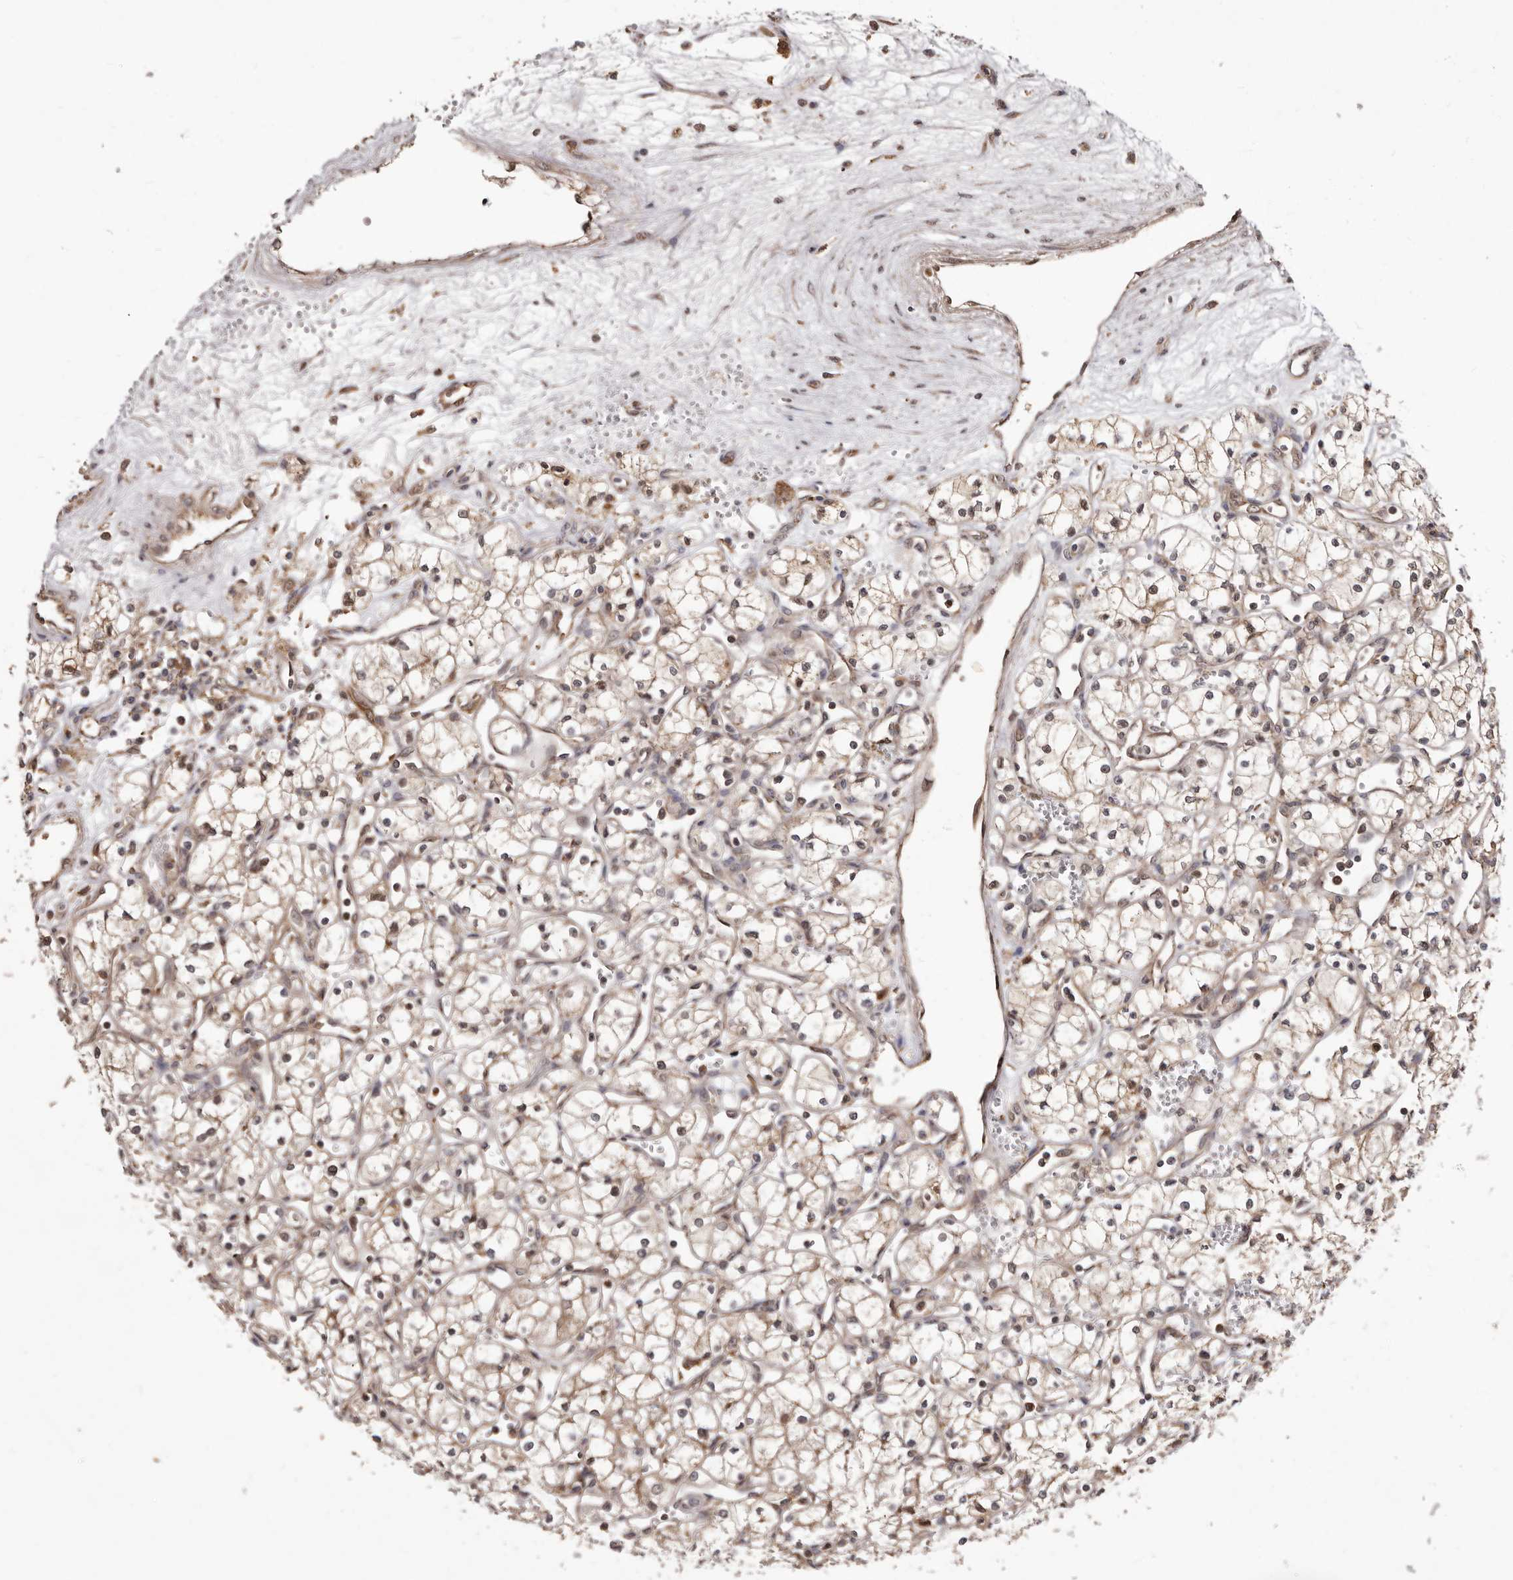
{"staining": {"intensity": "weak", "quantity": "<25%", "location": "cytoplasmic/membranous"}, "tissue": "renal cancer", "cell_type": "Tumor cells", "image_type": "cancer", "snomed": [{"axis": "morphology", "description": "Adenocarcinoma, NOS"}, {"axis": "topography", "description": "Kidney"}], "caption": "Tumor cells are negative for protein expression in human renal cancer.", "gene": "RRM2B", "patient": {"sex": "male", "age": 59}}